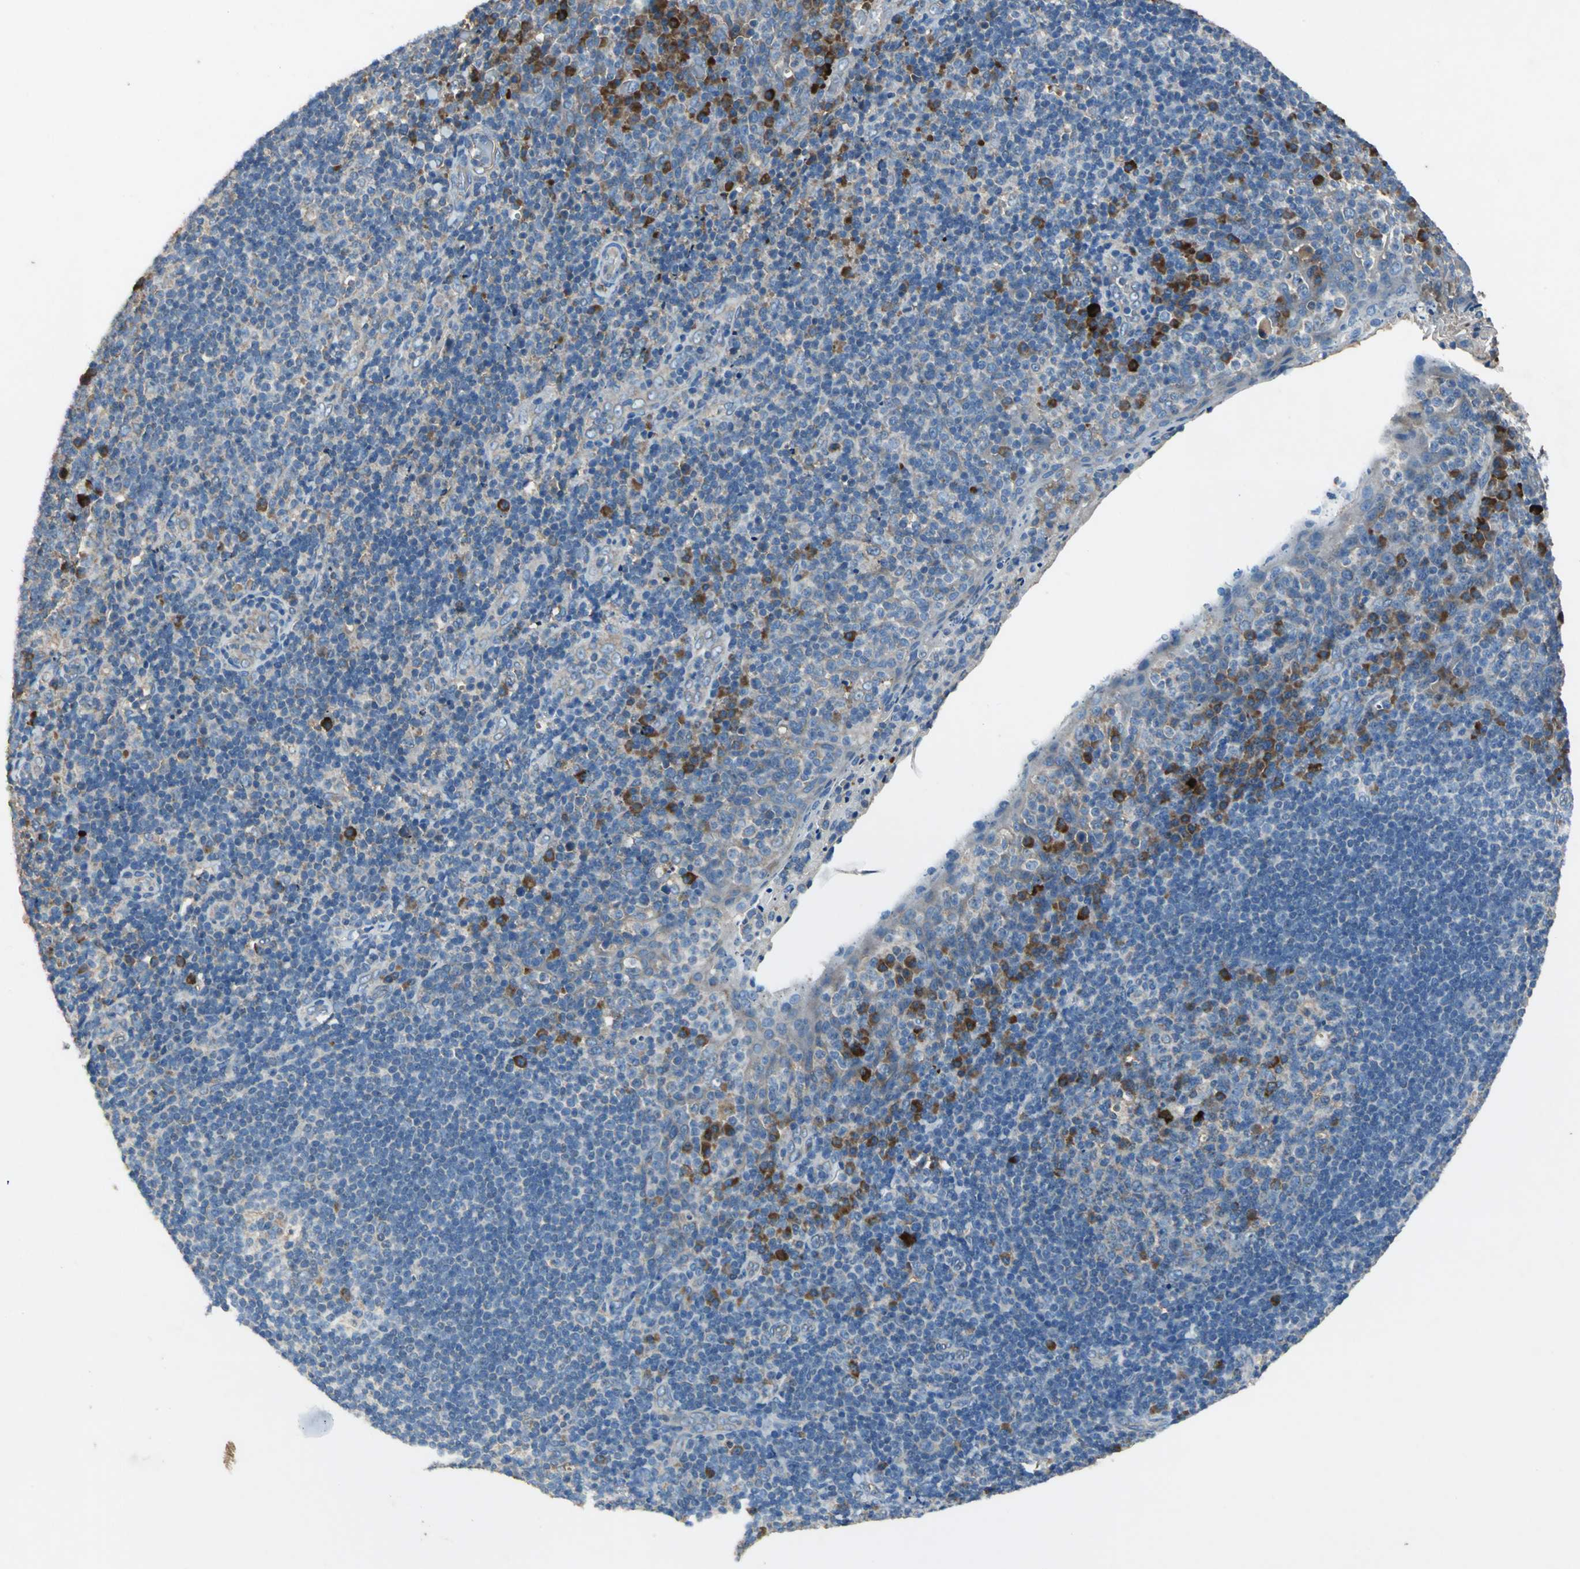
{"staining": {"intensity": "moderate", "quantity": "<25%", "location": "cytoplasmic/membranous"}, "tissue": "tonsil", "cell_type": "Germinal center cells", "image_type": "normal", "snomed": [{"axis": "morphology", "description": "Normal tissue, NOS"}, {"axis": "topography", "description": "Tonsil"}], "caption": "This photomicrograph reveals normal tonsil stained with immunohistochemistry to label a protein in brown. The cytoplasmic/membranous of germinal center cells show moderate positivity for the protein. Nuclei are counter-stained blue.", "gene": "HEPH", "patient": {"sex": "male", "age": 17}}